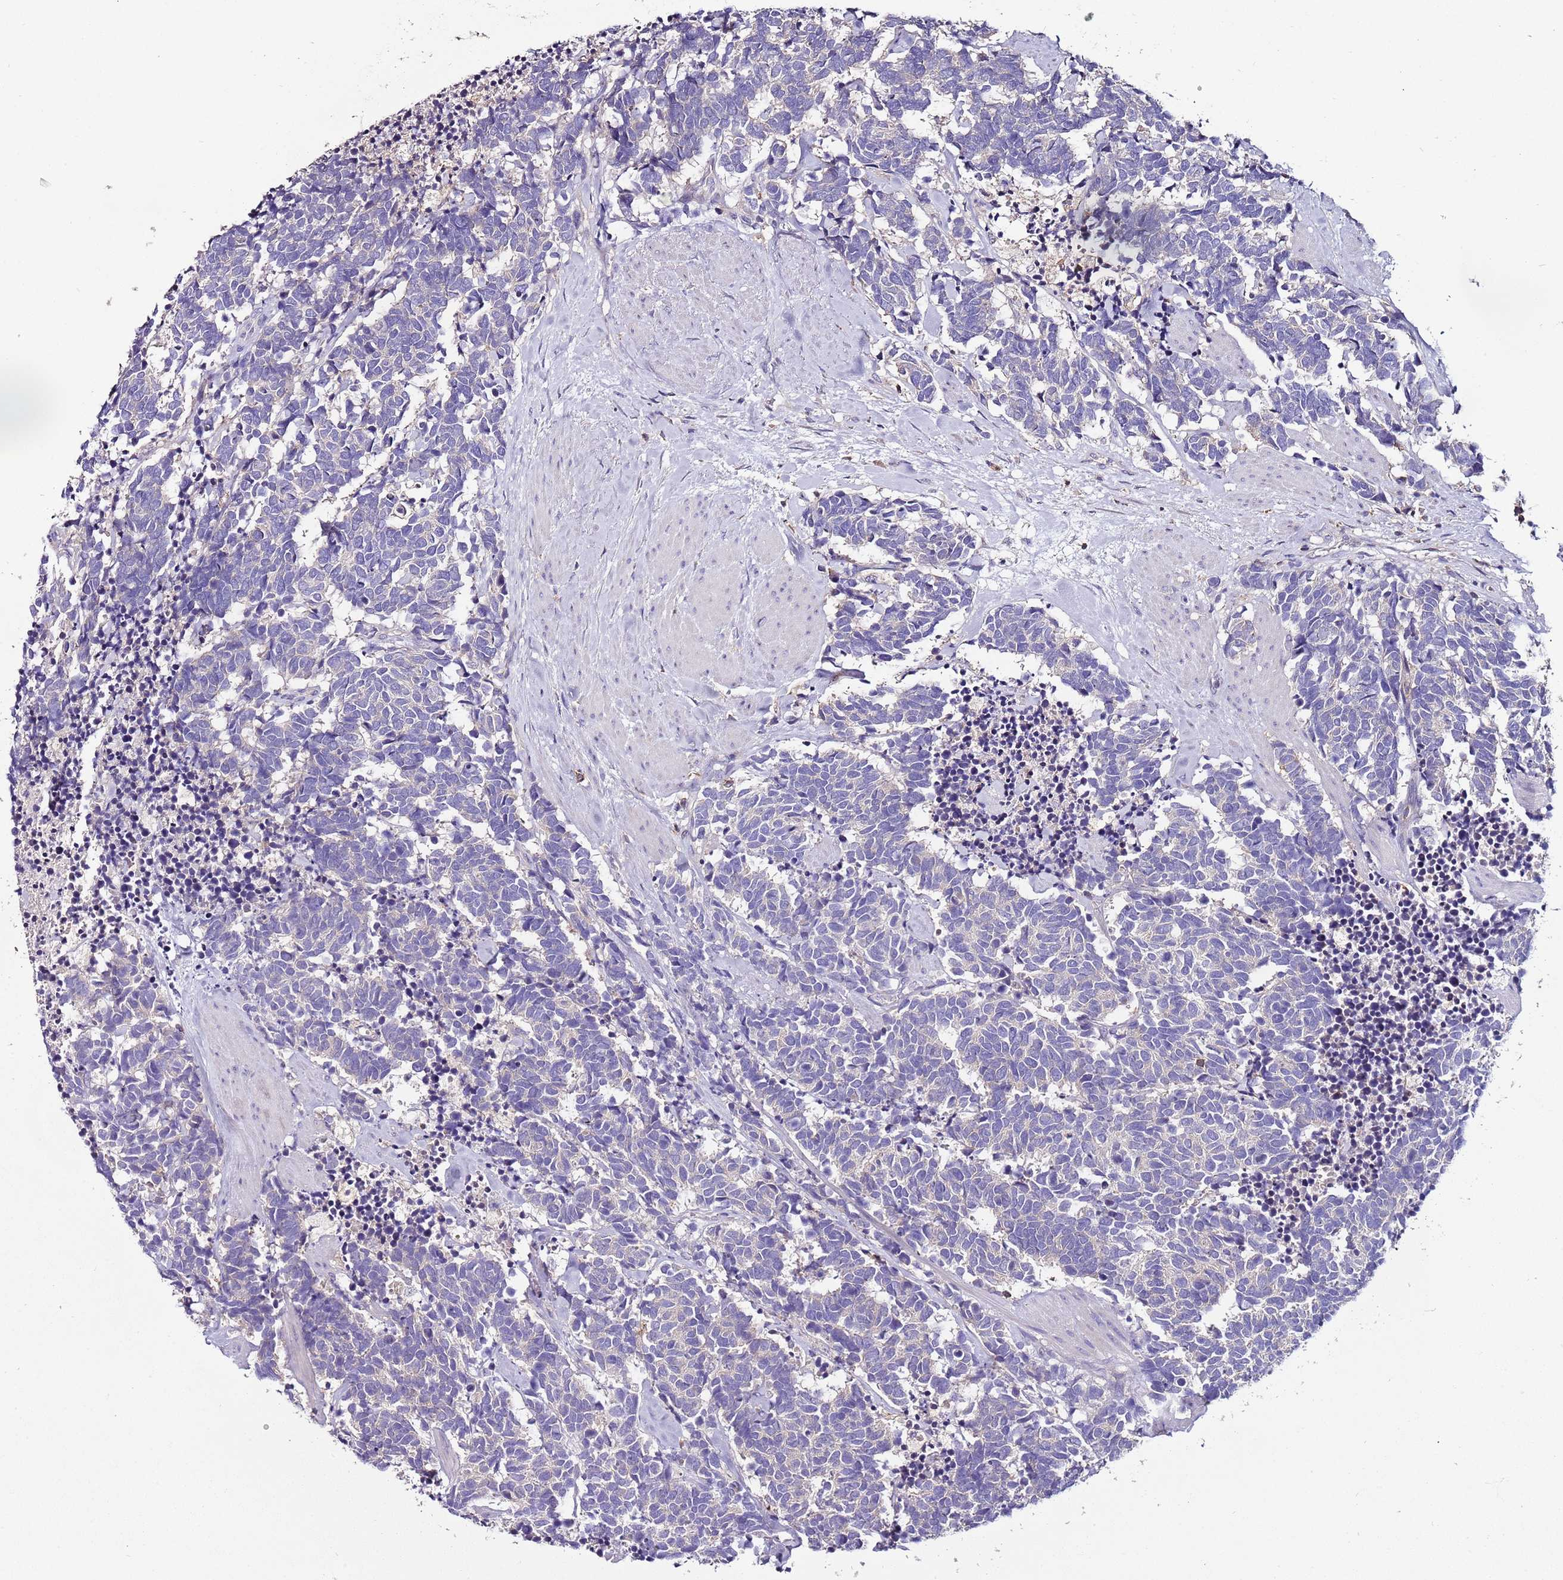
{"staining": {"intensity": "negative", "quantity": "none", "location": "none"}, "tissue": "carcinoid", "cell_type": "Tumor cells", "image_type": "cancer", "snomed": [{"axis": "morphology", "description": "Carcinoma, NOS"}, {"axis": "morphology", "description": "Carcinoid, malignant, NOS"}, {"axis": "topography", "description": "Prostate"}], "caption": "Tumor cells are negative for protein expression in human malignant carcinoid.", "gene": "IGIP", "patient": {"sex": "male", "age": 57}}